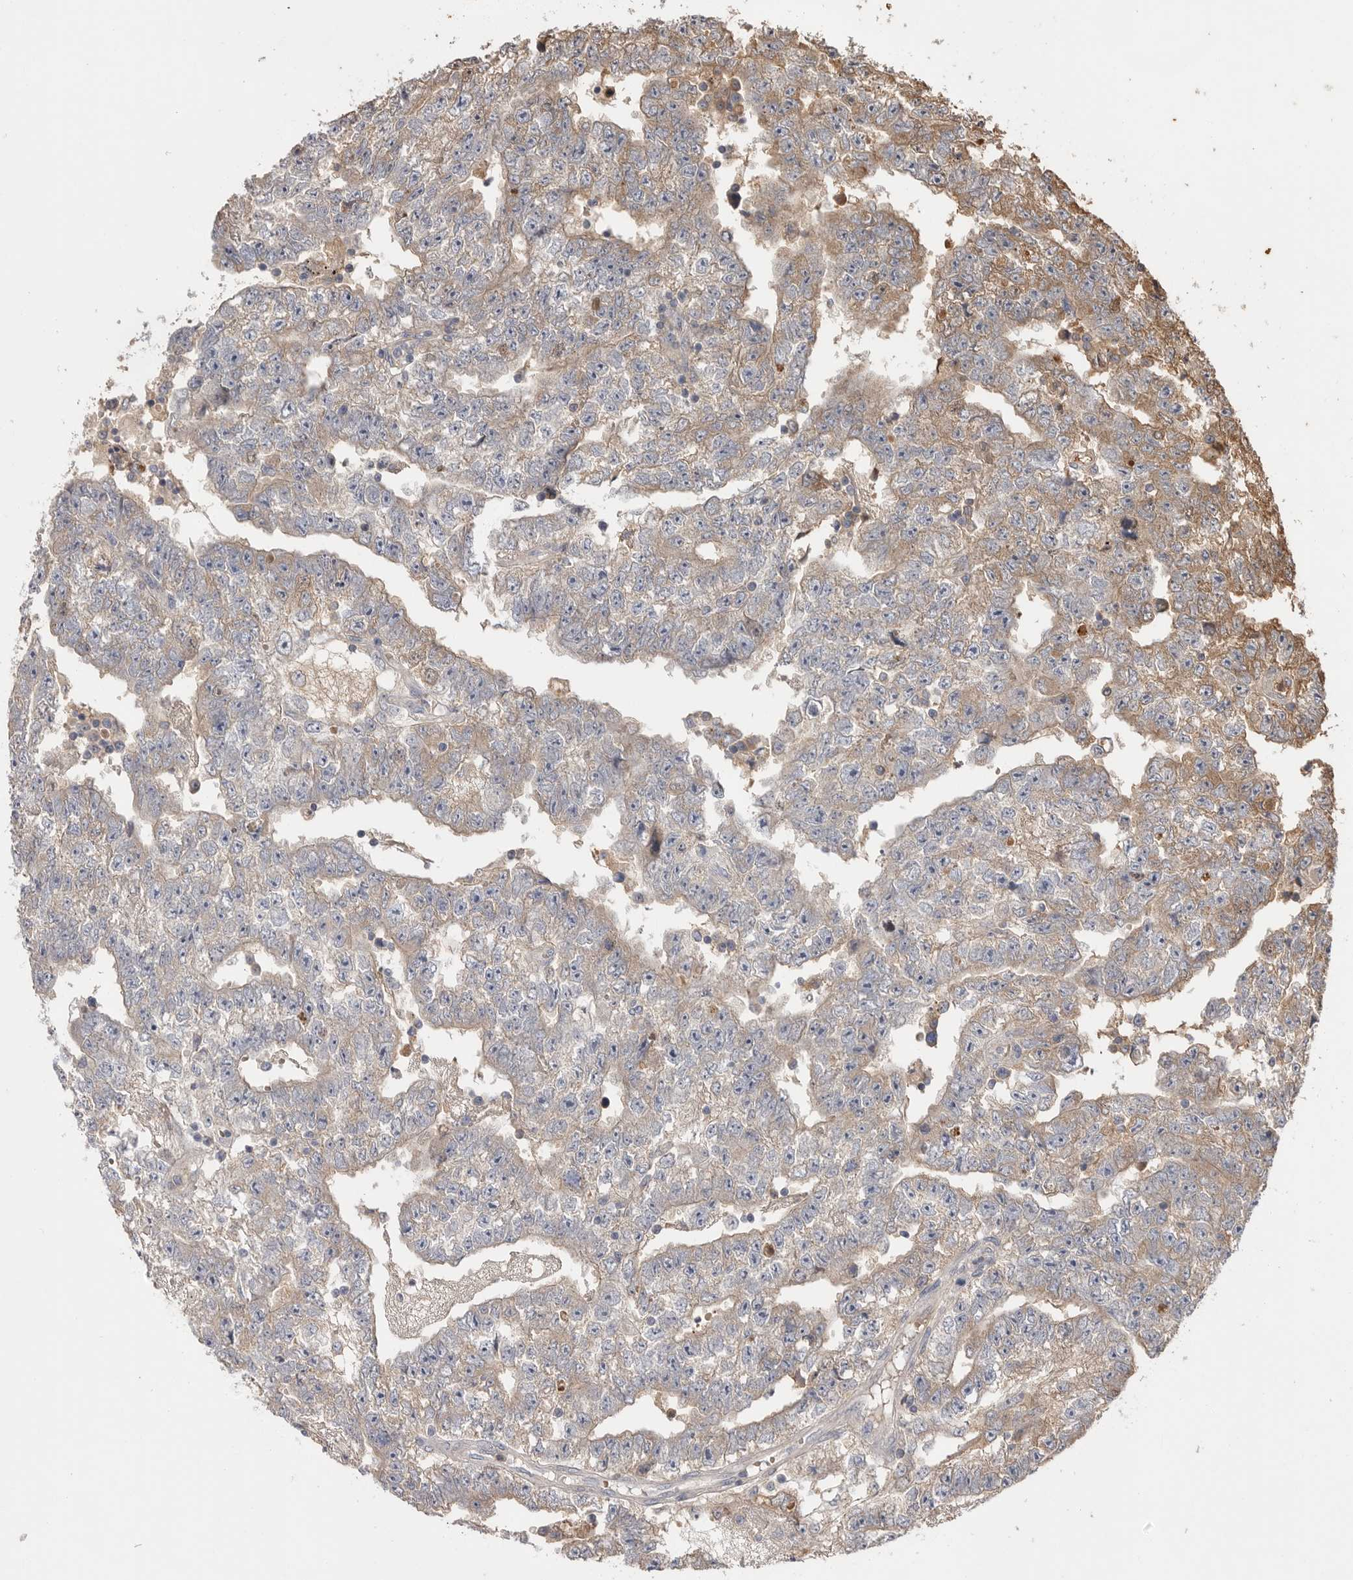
{"staining": {"intensity": "moderate", "quantity": "25%-75%", "location": "cytoplasmic/membranous"}, "tissue": "testis cancer", "cell_type": "Tumor cells", "image_type": "cancer", "snomed": [{"axis": "morphology", "description": "Carcinoma, Embryonal, NOS"}, {"axis": "topography", "description": "Testis"}], "caption": "Testis embryonal carcinoma stained for a protein (brown) reveals moderate cytoplasmic/membranous positive positivity in about 25%-75% of tumor cells.", "gene": "VN1R4", "patient": {"sex": "male", "age": 25}}